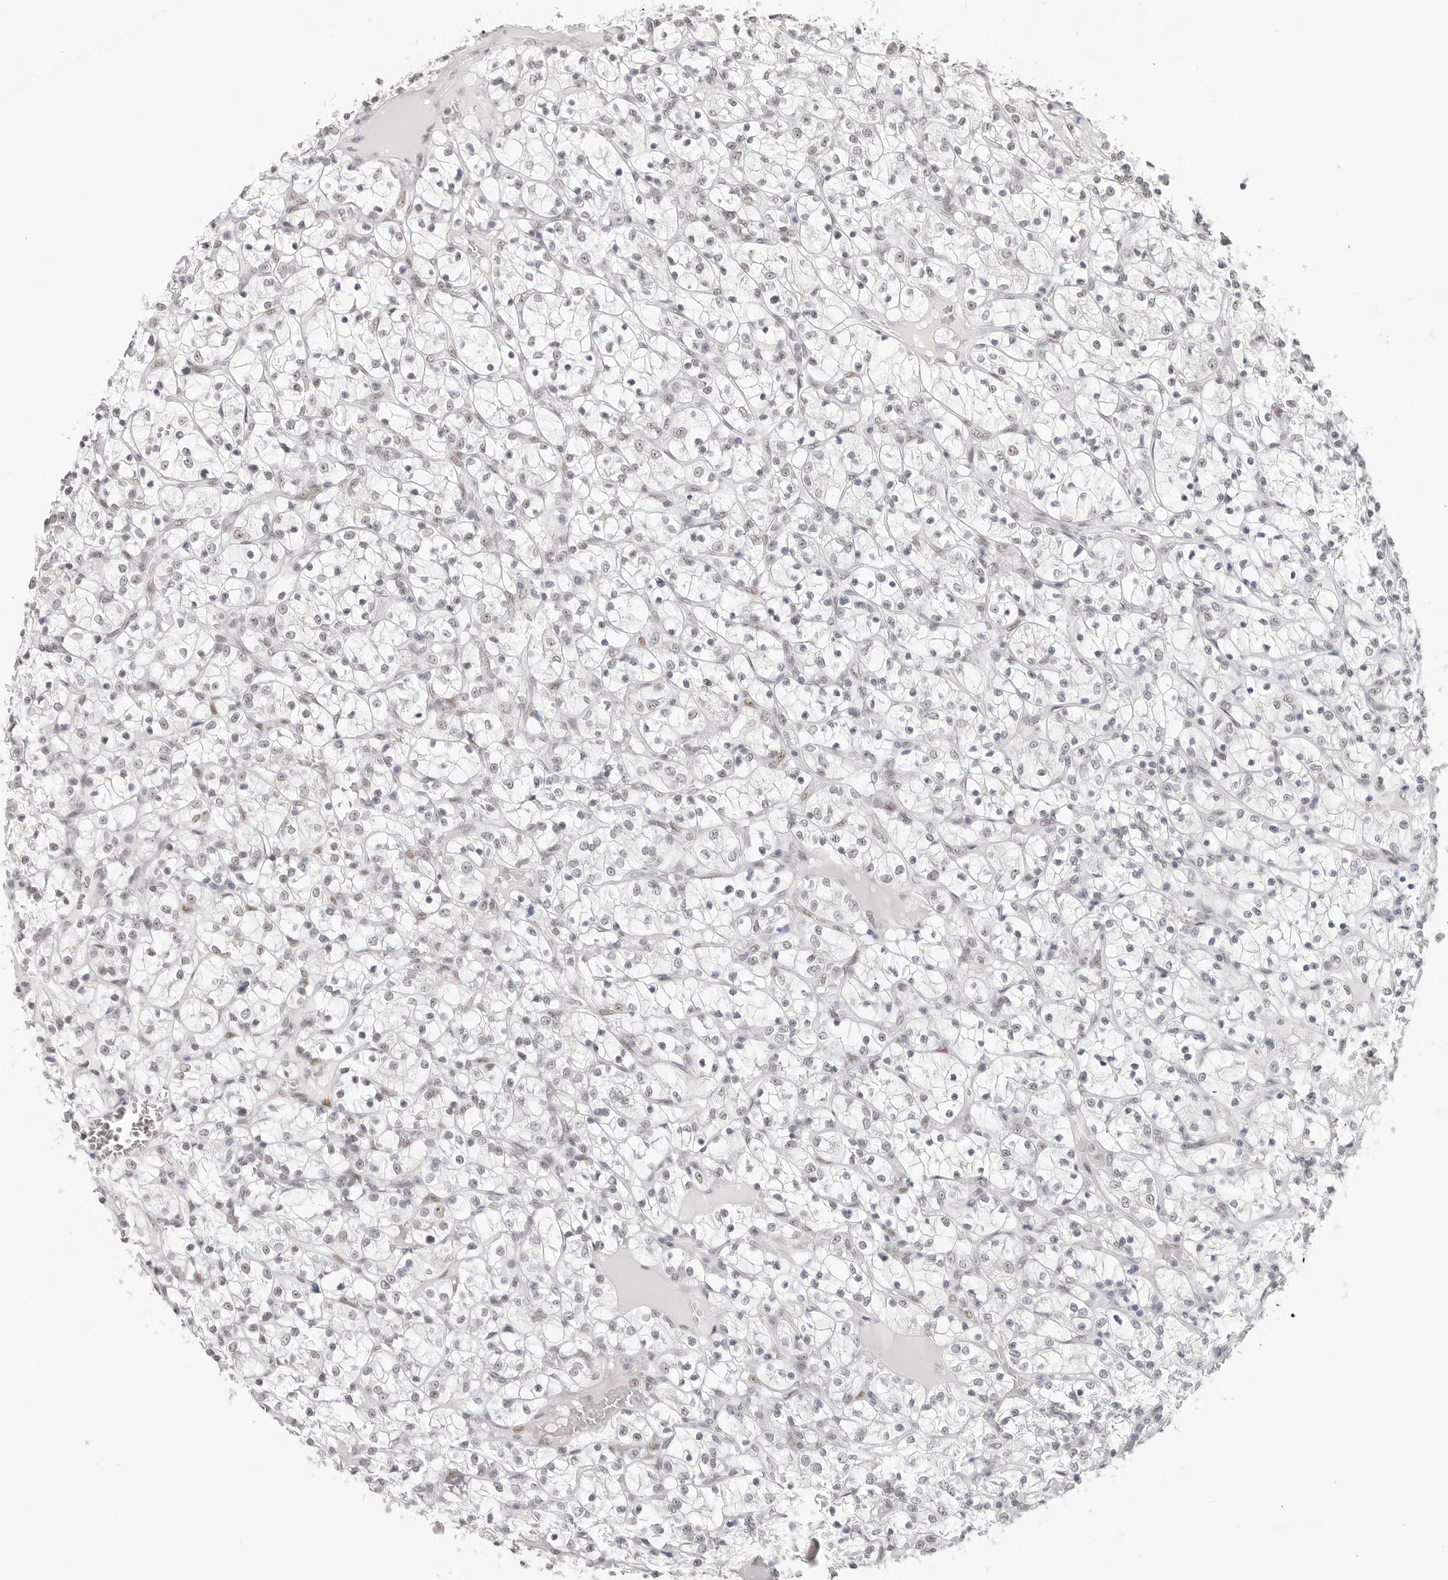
{"staining": {"intensity": "negative", "quantity": "none", "location": "none"}, "tissue": "renal cancer", "cell_type": "Tumor cells", "image_type": "cancer", "snomed": [{"axis": "morphology", "description": "Adenocarcinoma, NOS"}, {"axis": "topography", "description": "Kidney"}], "caption": "This image is of renal adenocarcinoma stained with immunohistochemistry (IHC) to label a protein in brown with the nuclei are counter-stained blue. There is no expression in tumor cells. (DAB immunohistochemistry with hematoxylin counter stain).", "gene": "LARP7", "patient": {"sex": "female", "age": 69}}